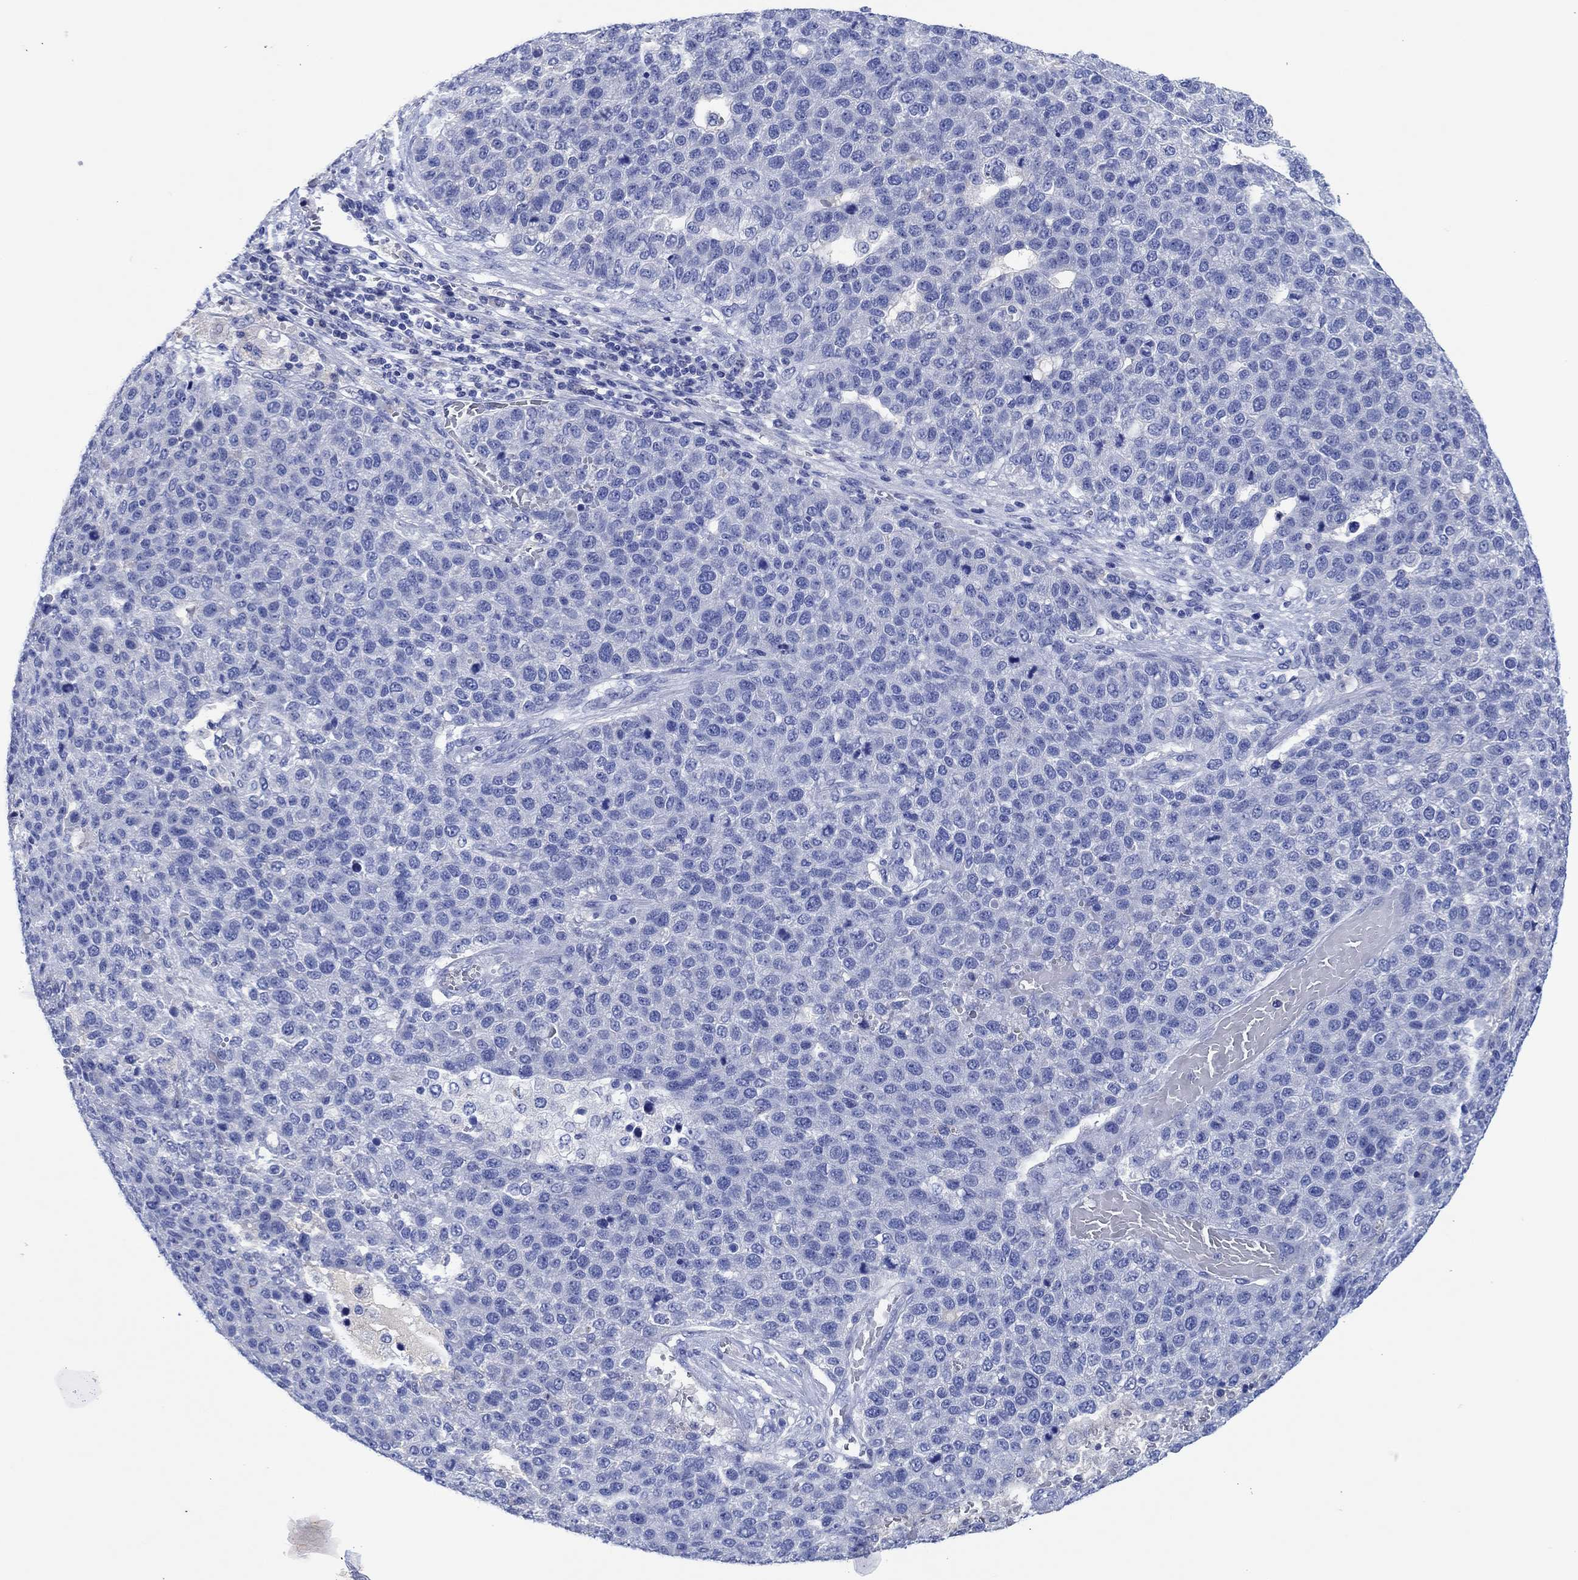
{"staining": {"intensity": "negative", "quantity": "none", "location": "none"}, "tissue": "pancreatic cancer", "cell_type": "Tumor cells", "image_type": "cancer", "snomed": [{"axis": "morphology", "description": "Adenocarcinoma, NOS"}, {"axis": "topography", "description": "Pancreas"}], "caption": "Protein analysis of pancreatic adenocarcinoma reveals no significant positivity in tumor cells. (DAB (3,3'-diaminobenzidine) immunohistochemistry (IHC), high magnification).", "gene": "CPNE6", "patient": {"sex": "female", "age": 61}}